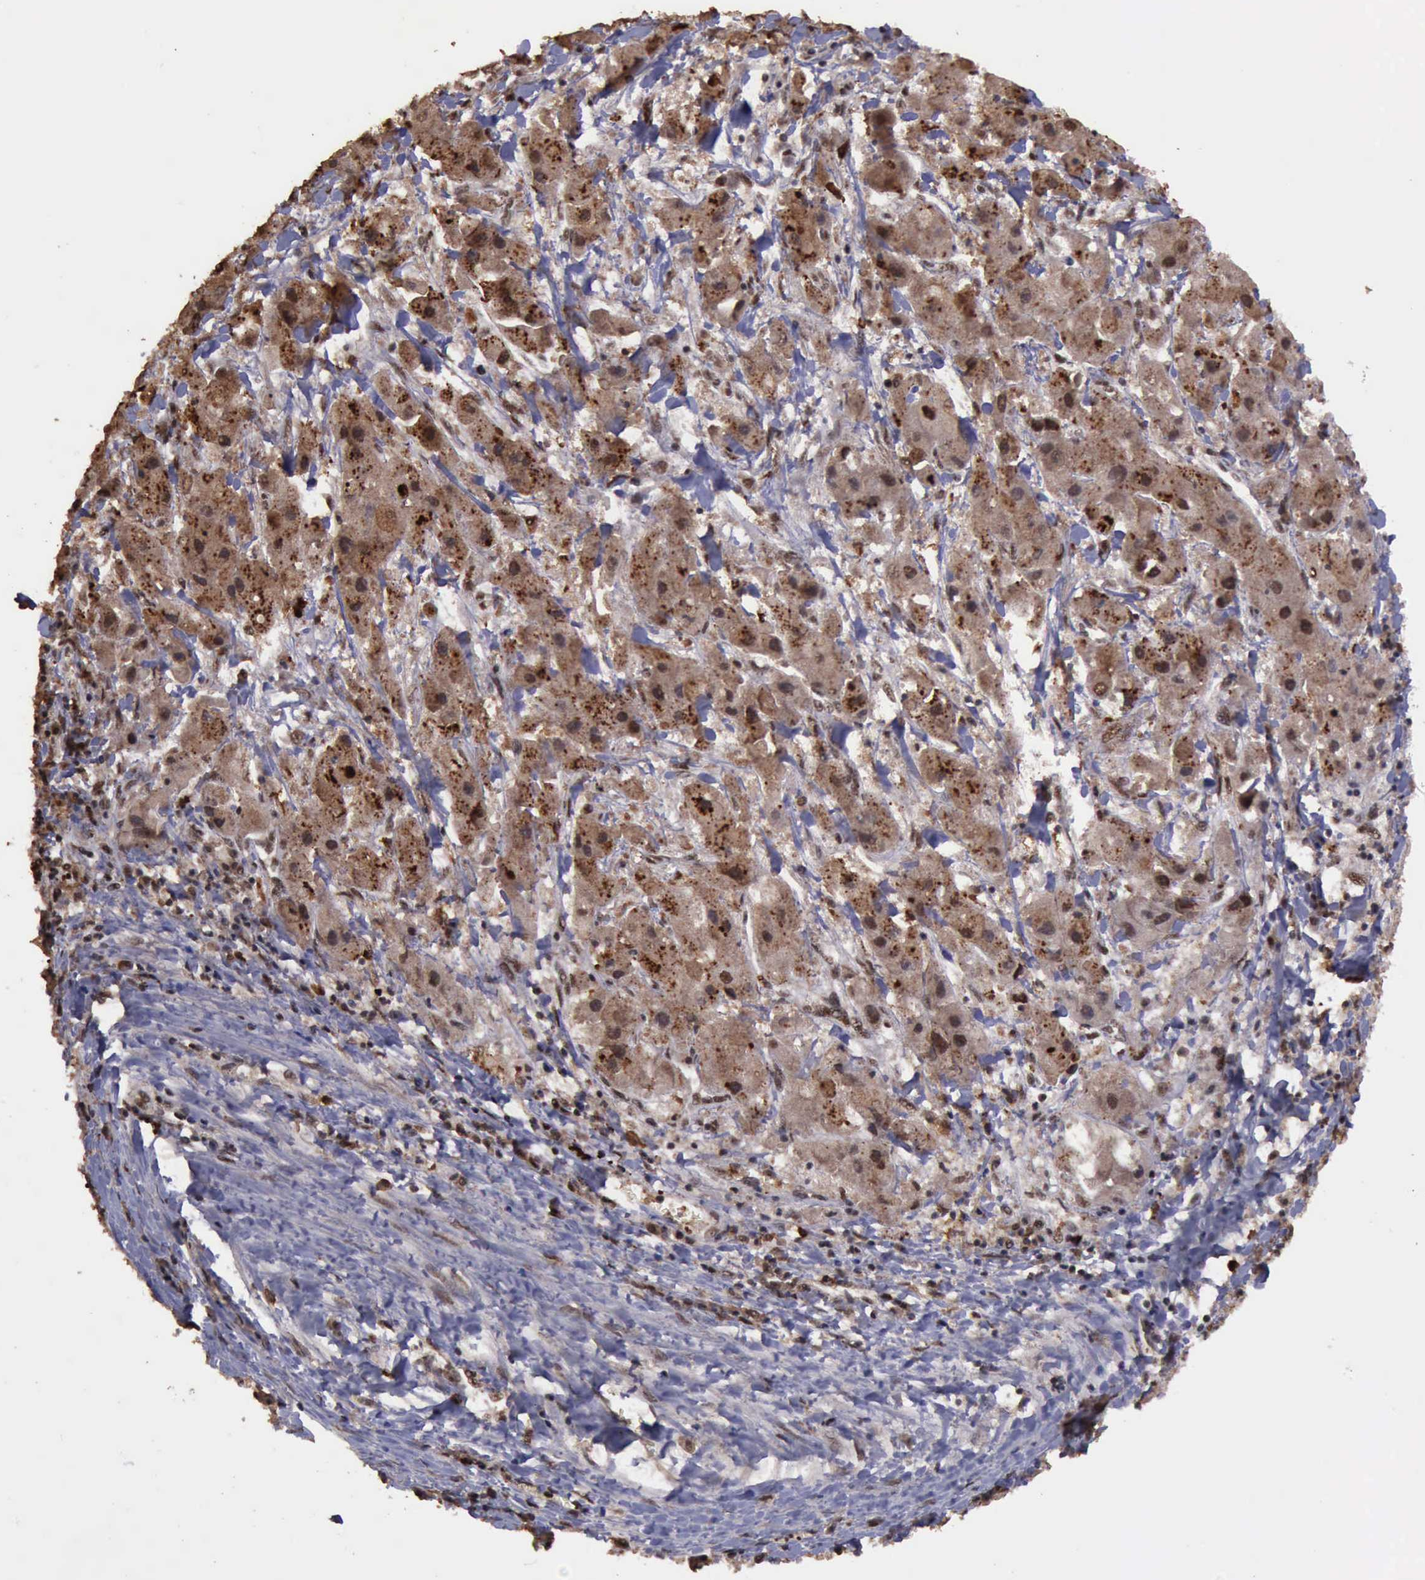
{"staining": {"intensity": "strong", "quantity": ">75%", "location": "cytoplasmic/membranous,nuclear"}, "tissue": "liver cancer", "cell_type": "Tumor cells", "image_type": "cancer", "snomed": [{"axis": "morphology", "description": "Carcinoma, Hepatocellular, NOS"}, {"axis": "topography", "description": "Liver"}], "caption": "This micrograph demonstrates IHC staining of human liver cancer (hepatocellular carcinoma), with high strong cytoplasmic/membranous and nuclear positivity in approximately >75% of tumor cells.", "gene": "TRMT2A", "patient": {"sex": "male", "age": 24}}